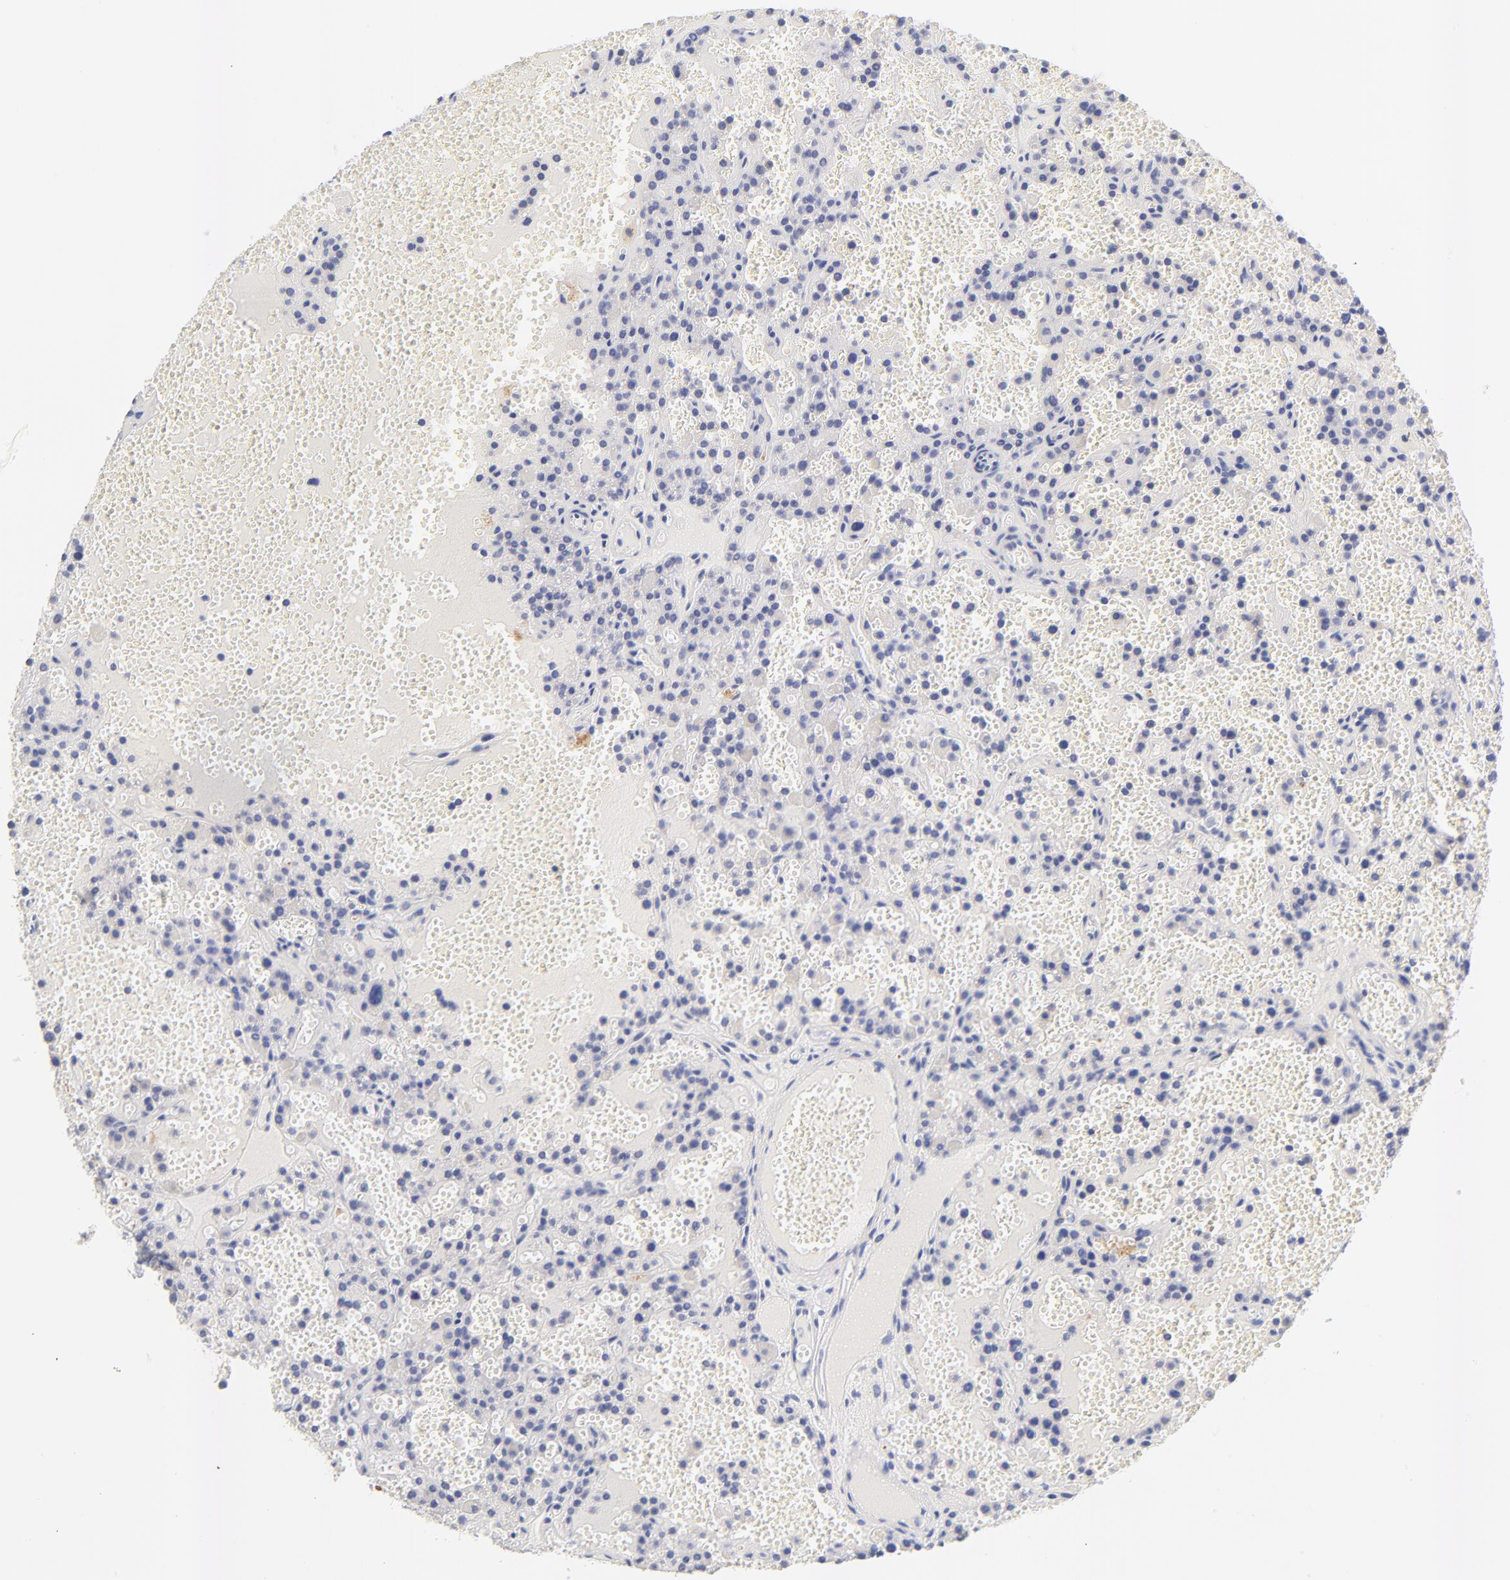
{"staining": {"intensity": "negative", "quantity": "none", "location": "none"}, "tissue": "parathyroid gland", "cell_type": "Glandular cells", "image_type": "normal", "snomed": [{"axis": "morphology", "description": "Normal tissue, NOS"}, {"axis": "topography", "description": "Parathyroid gland"}], "caption": "This micrograph is of unremarkable parathyroid gland stained with IHC to label a protein in brown with the nuclei are counter-stained blue. There is no positivity in glandular cells. (DAB IHC with hematoxylin counter stain).", "gene": "FAM117B", "patient": {"sex": "male", "age": 25}}